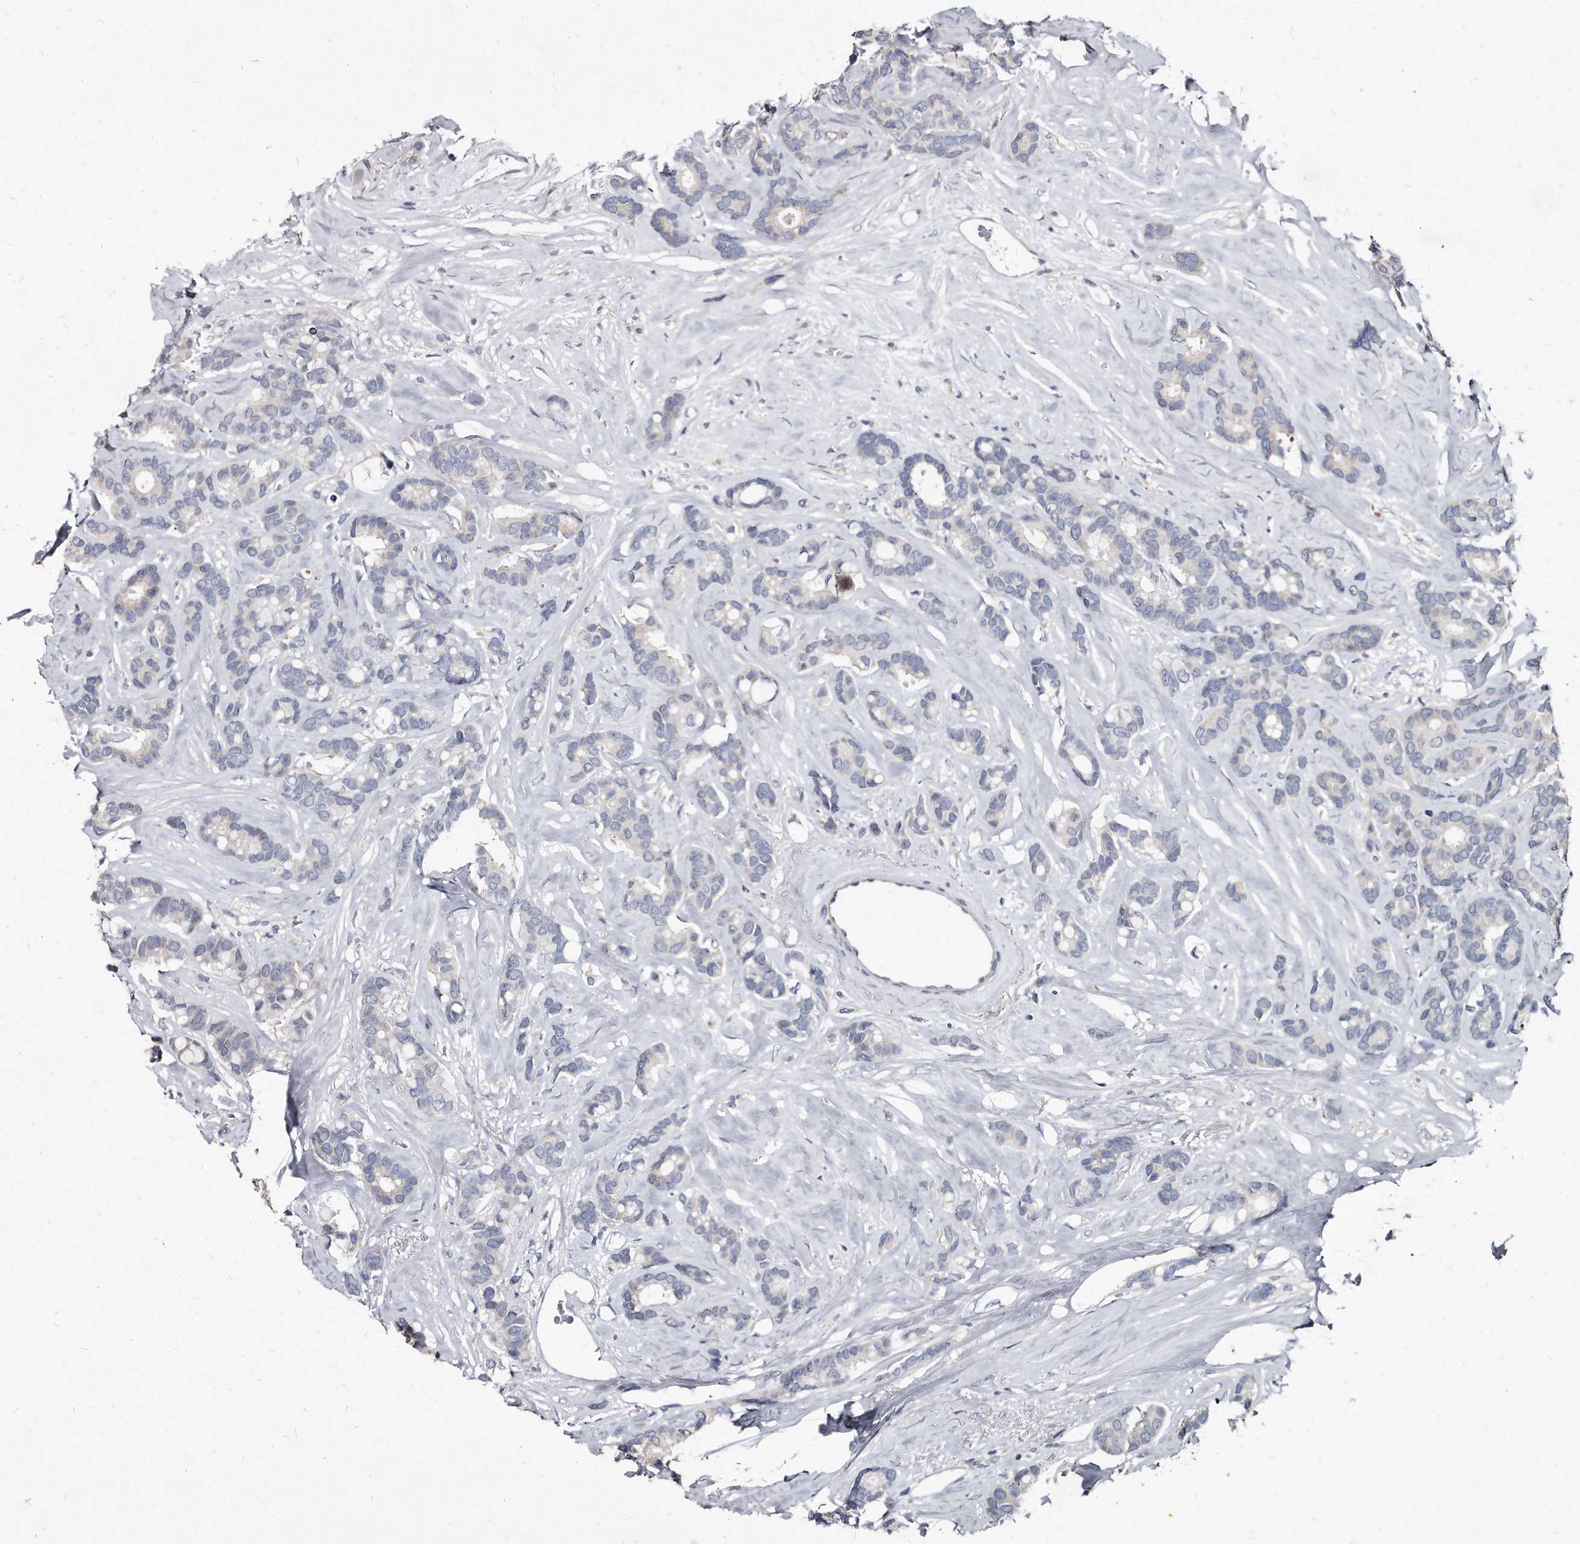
{"staining": {"intensity": "negative", "quantity": "none", "location": "none"}, "tissue": "breast cancer", "cell_type": "Tumor cells", "image_type": "cancer", "snomed": [{"axis": "morphology", "description": "Duct carcinoma"}, {"axis": "topography", "description": "Breast"}], "caption": "Immunohistochemistry histopathology image of neoplastic tissue: human invasive ductal carcinoma (breast) stained with DAB exhibits no significant protein staining in tumor cells. (Stains: DAB IHC with hematoxylin counter stain, Microscopy: brightfield microscopy at high magnification).", "gene": "KLHDC3", "patient": {"sex": "female", "age": 87}}